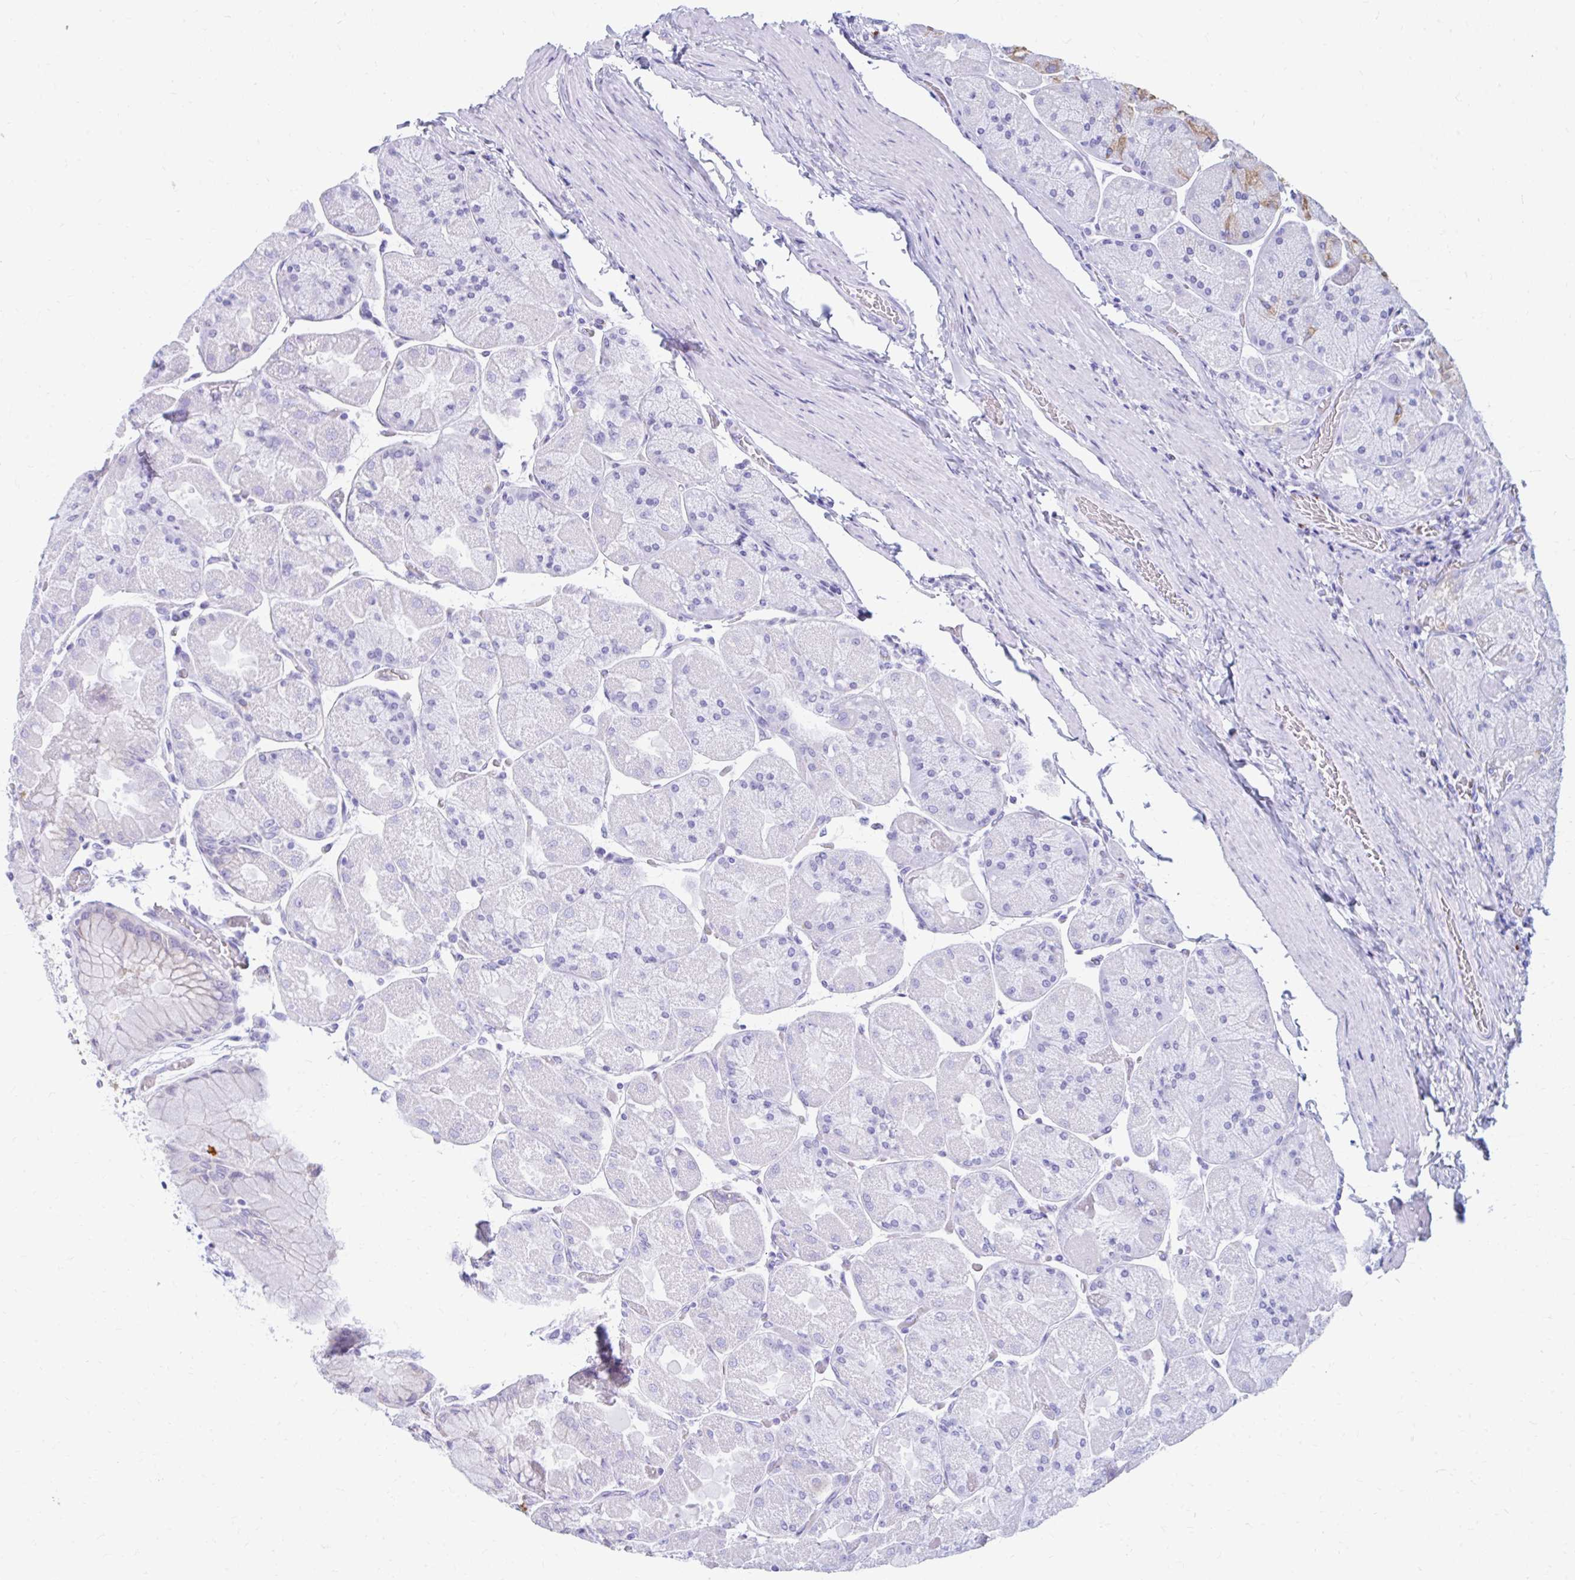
{"staining": {"intensity": "moderate", "quantity": "<25%", "location": "cytoplasmic/membranous"}, "tissue": "stomach", "cell_type": "Glandular cells", "image_type": "normal", "snomed": [{"axis": "morphology", "description": "Normal tissue, NOS"}, {"axis": "topography", "description": "Stomach"}], "caption": "Immunohistochemical staining of unremarkable stomach shows moderate cytoplasmic/membranous protein staining in approximately <25% of glandular cells. (IHC, brightfield microscopy, high magnification).", "gene": "NSG2", "patient": {"sex": "female", "age": 61}}